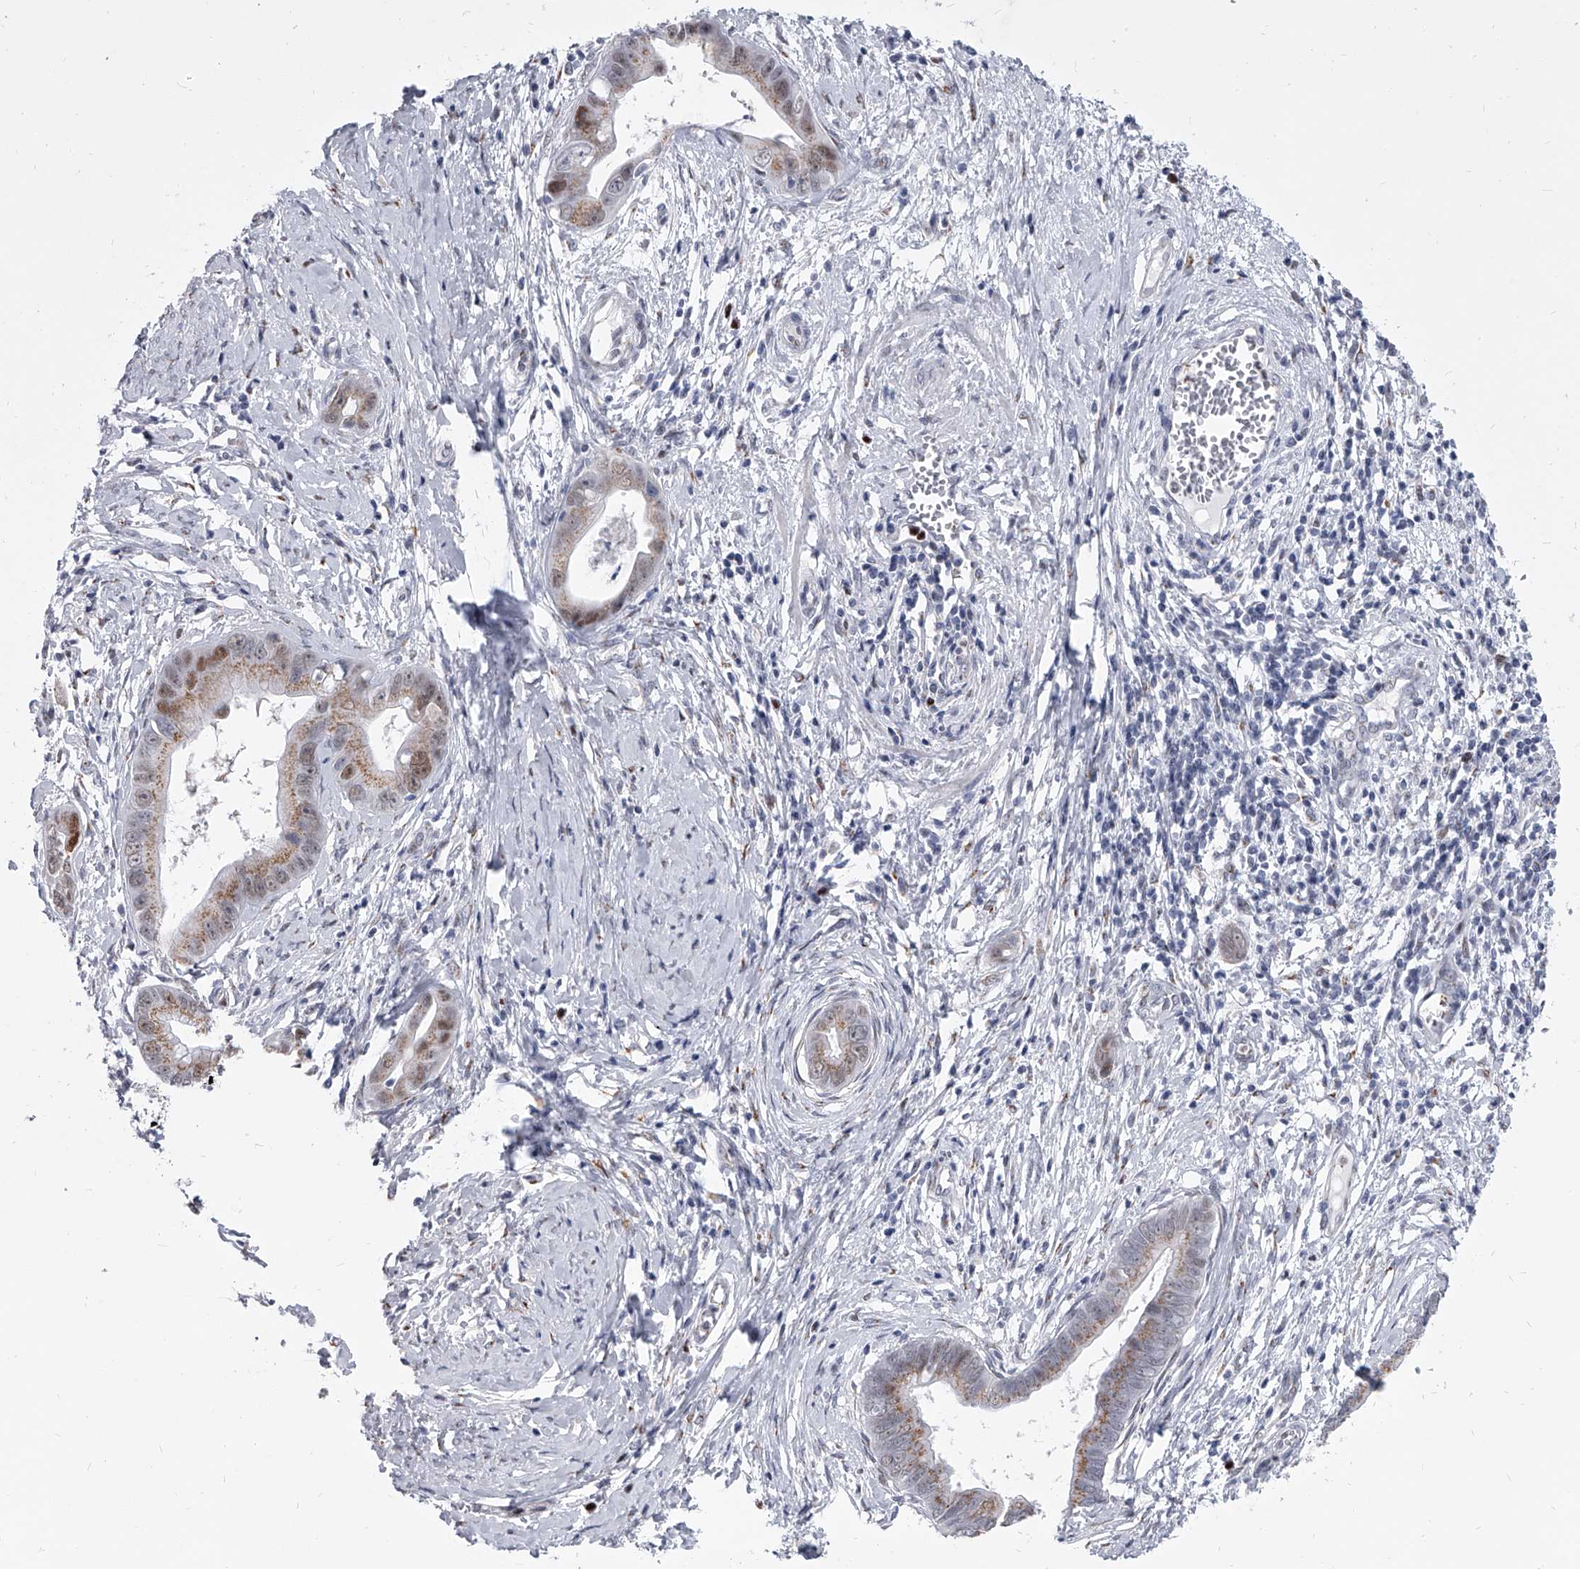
{"staining": {"intensity": "moderate", "quantity": "25%-75%", "location": "cytoplasmic/membranous,nuclear"}, "tissue": "cervical cancer", "cell_type": "Tumor cells", "image_type": "cancer", "snomed": [{"axis": "morphology", "description": "Adenocarcinoma, NOS"}, {"axis": "topography", "description": "Cervix"}], "caption": "Cervical cancer tissue shows moderate cytoplasmic/membranous and nuclear positivity in about 25%-75% of tumor cells, visualized by immunohistochemistry. The staining was performed using DAB (3,3'-diaminobenzidine), with brown indicating positive protein expression. Nuclei are stained blue with hematoxylin.", "gene": "EVA1C", "patient": {"sex": "female", "age": 44}}